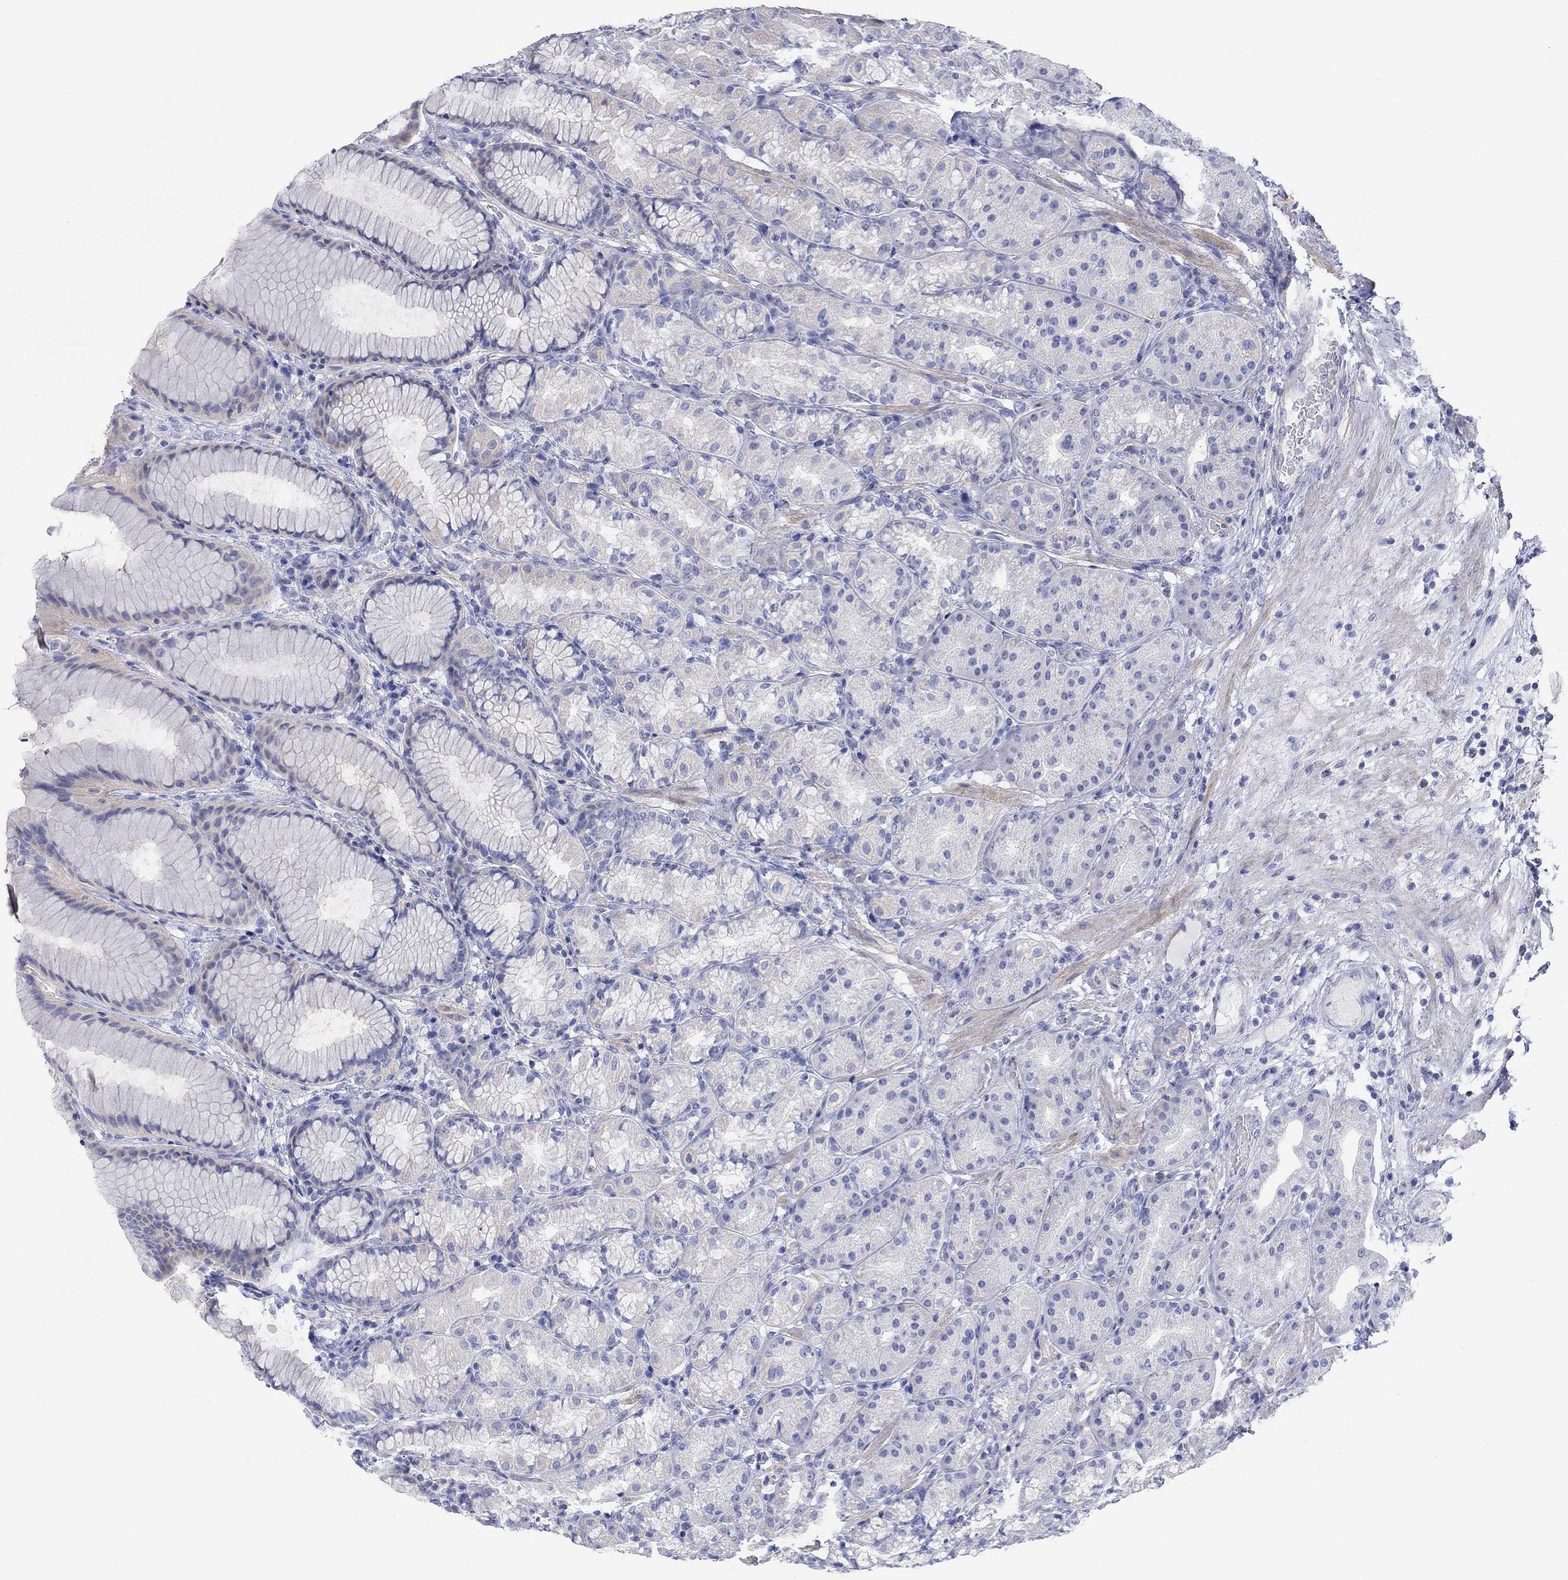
{"staining": {"intensity": "moderate", "quantity": "<25%", "location": "cytoplasmic/membranous"}, "tissue": "stomach", "cell_type": "Glandular cells", "image_type": "normal", "snomed": [{"axis": "morphology", "description": "Normal tissue, NOS"}, {"axis": "morphology", "description": "Adenocarcinoma, NOS"}, {"axis": "topography", "description": "Stomach"}], "caption": "IHC photomicrograph of unremarkable stomach: stomach stained using IHC reveals low levels of moderate protein expression localized specifically in the cytoplasmic/membranous of glandular cells, appearing as a cytoplasmic/membranous brown color.", "gene": "PPIL6", "patient": {"sex": "female", "age": 79}}